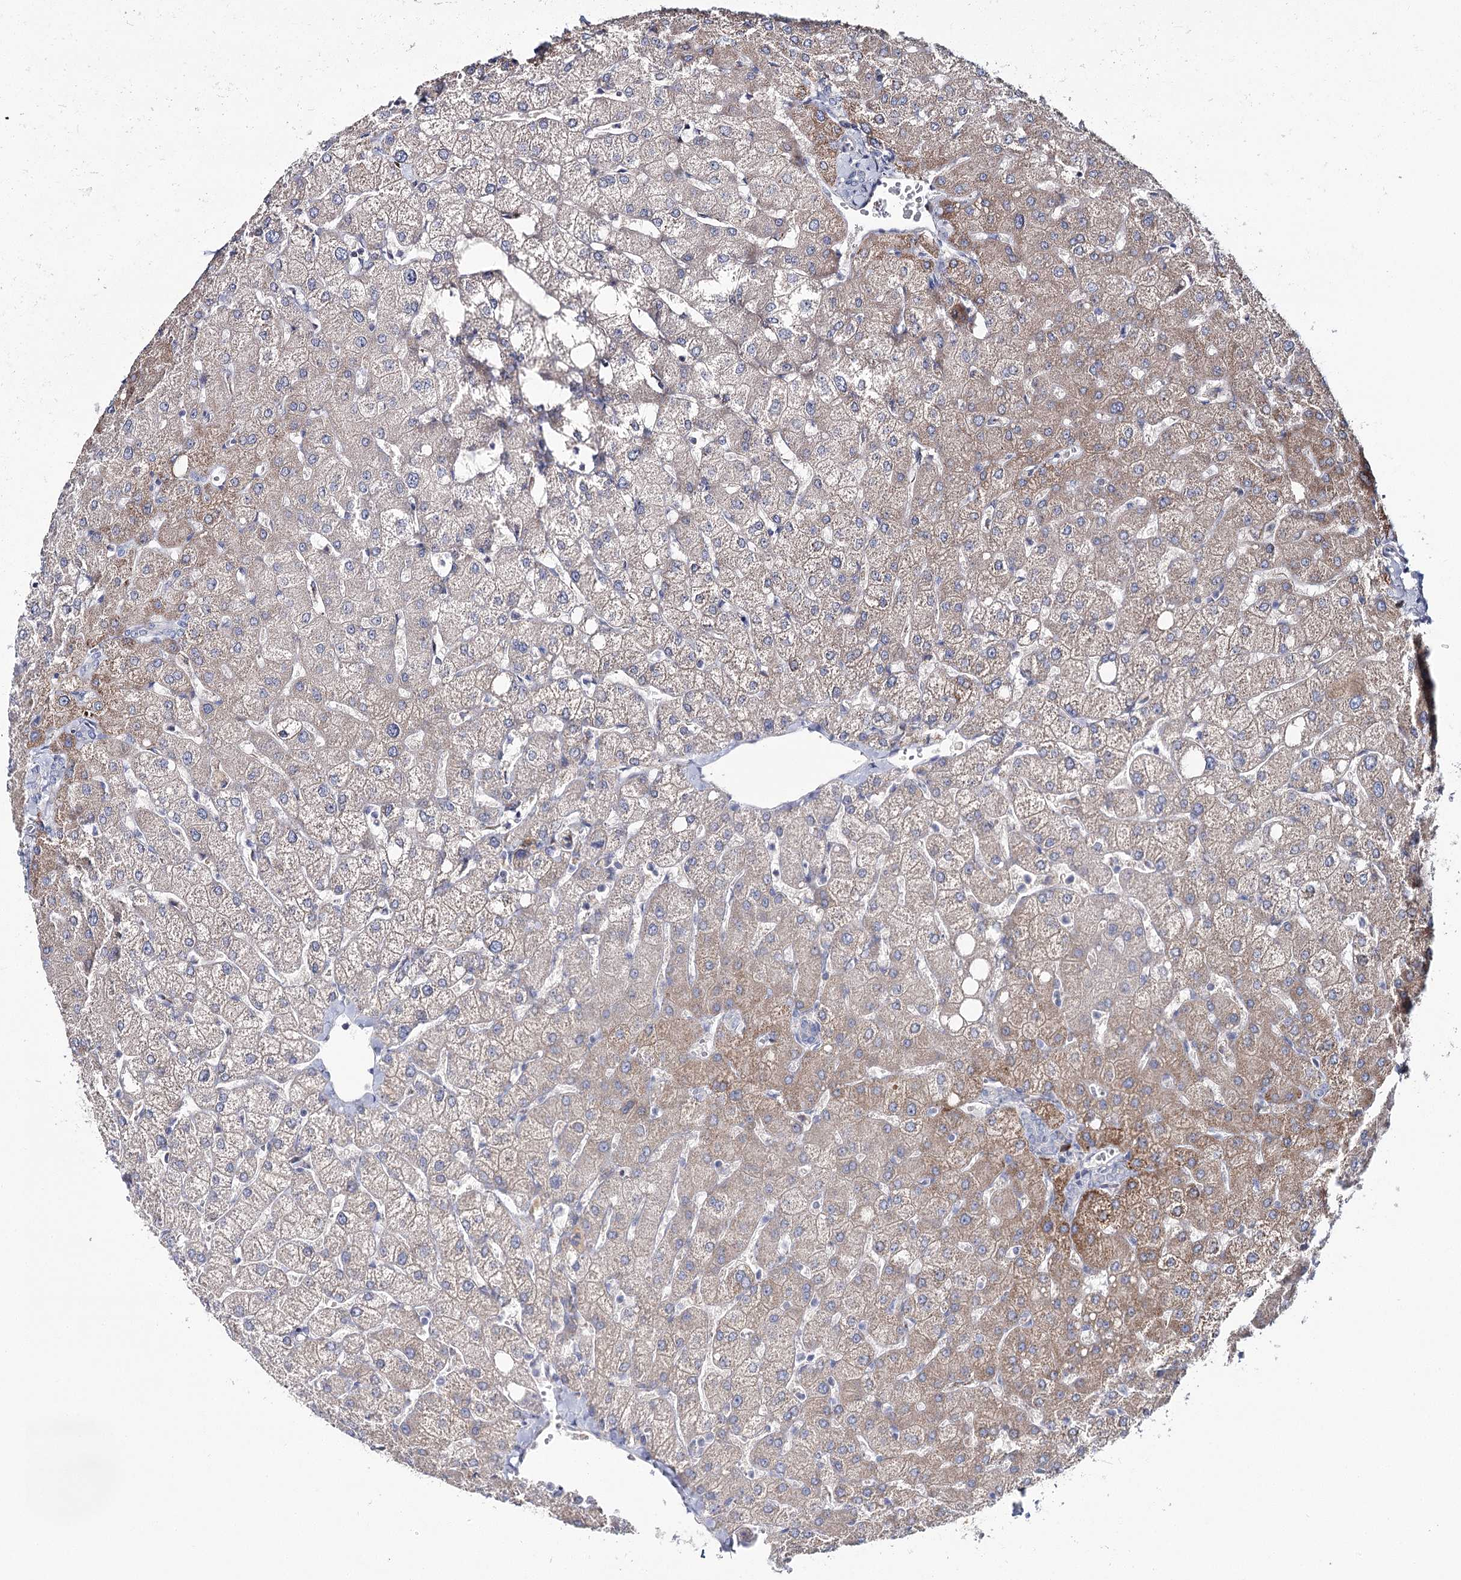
{"staining": {"intensity": "negative", "quantity": "none", "location": "none"}, "tissue": "liver", "cell_type": "Cholangiocytes", "image_type": "normal", "snomed": [{"axis": "morphology", "description": "Normal tissue, NOS"}, {"axis": "topography", "description": "Liver"}], "caption": "IHC histopathology image of benign liver stained for a protein (brown), which displays no positivity in cholangiocytes.", "gene": "CPLANE1", "patient": {"sex": "female", "age": 54}}